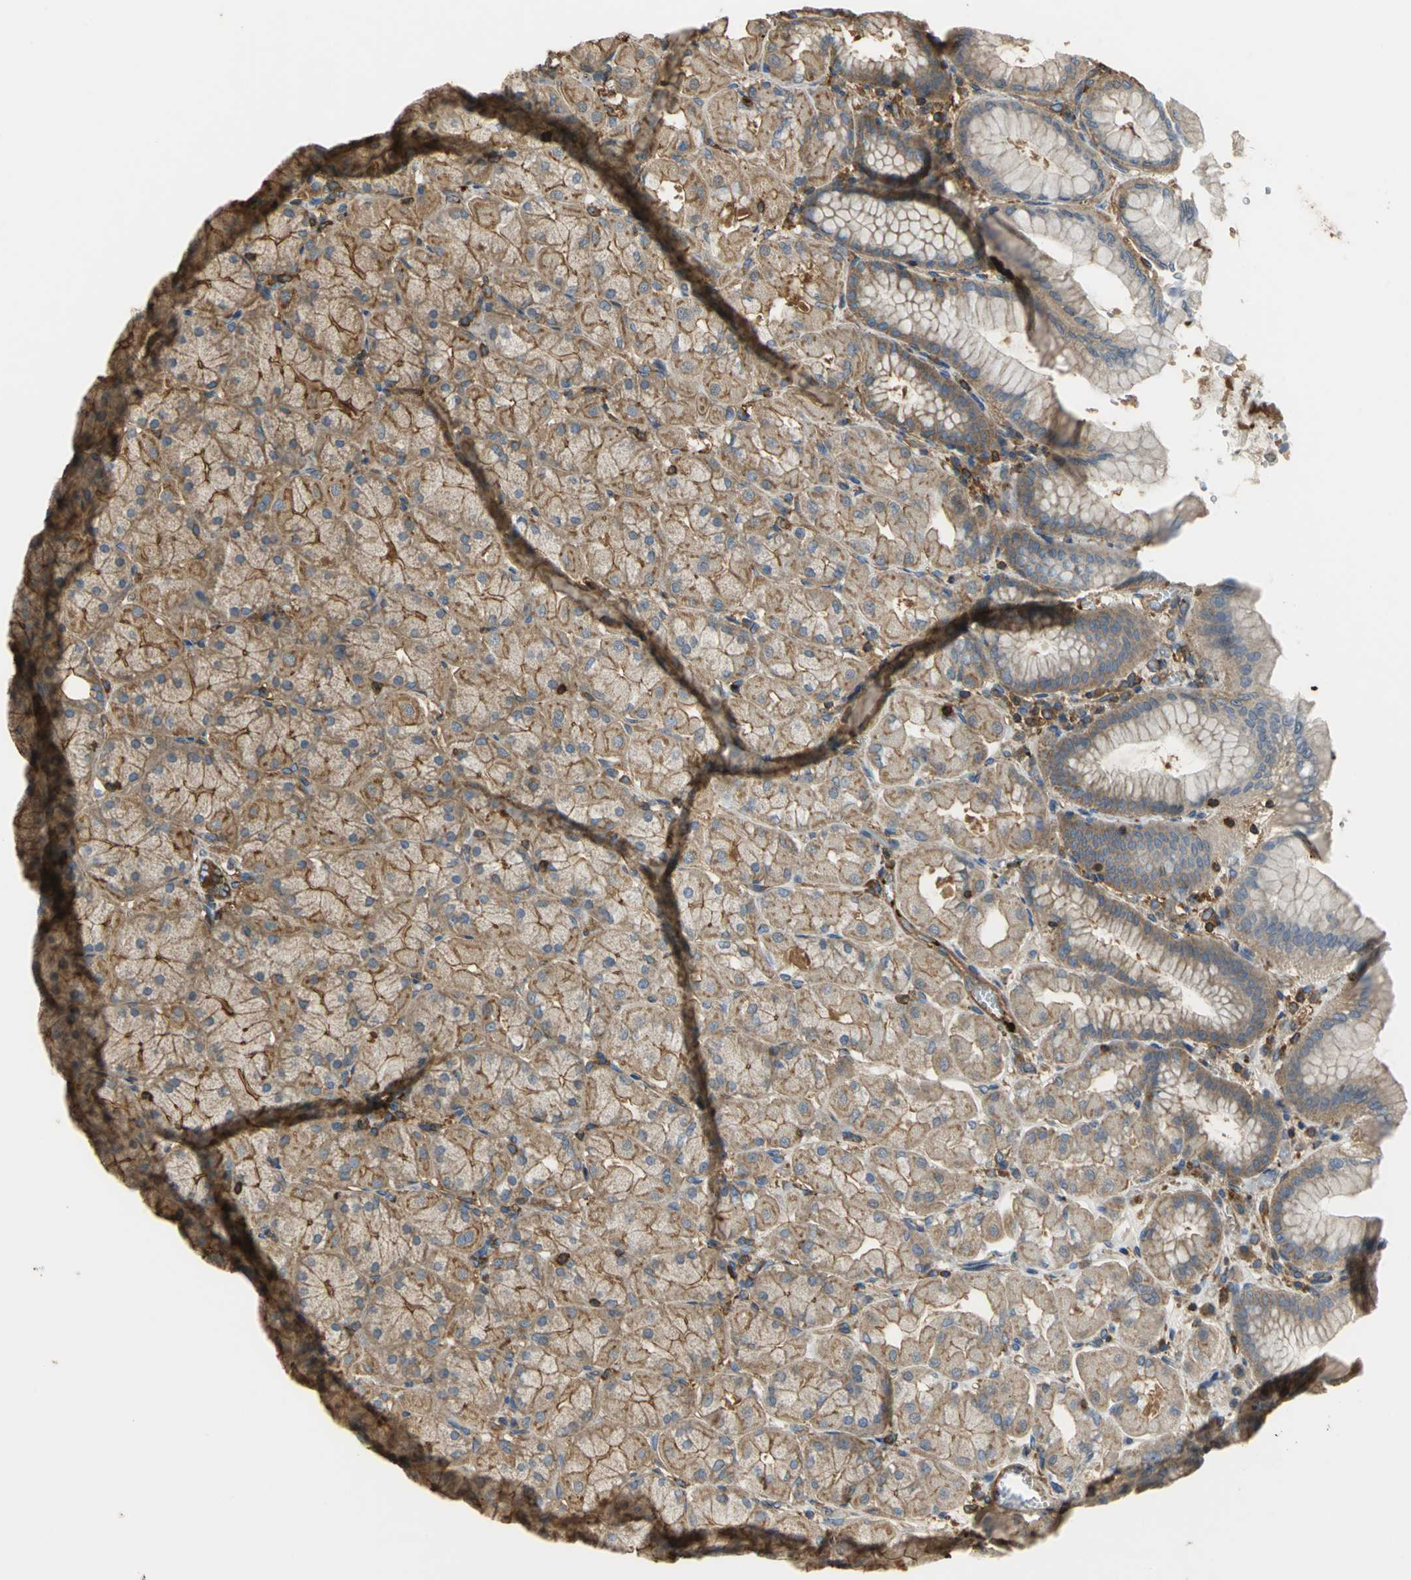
{"staining": {"intensity": "moderate", "quantity": ">75%", "location": "cytoplasmic/membranous"}, "tissue": "stomach", "cell_type": "Glandular cells", "image_type": "normal", "snomed": [{"axis": "morphology", "description": "Normal tissue, NOS"}, {"axis": "topography", "description": "Stomach, upper"}], "caption": "The micrograph demonstrates staining of benign stomach, revealing moderate cytoplasmic/membranous protein expression (brown color) within glandular cells. Using DAB (3,3'-diaminobenzidine) (brown) and hematoxylin (blue) stains, captured at high magnification using brightfield microscopy.", "gene": "TLN1", "patient": {"sex": "female", "age": 56}}